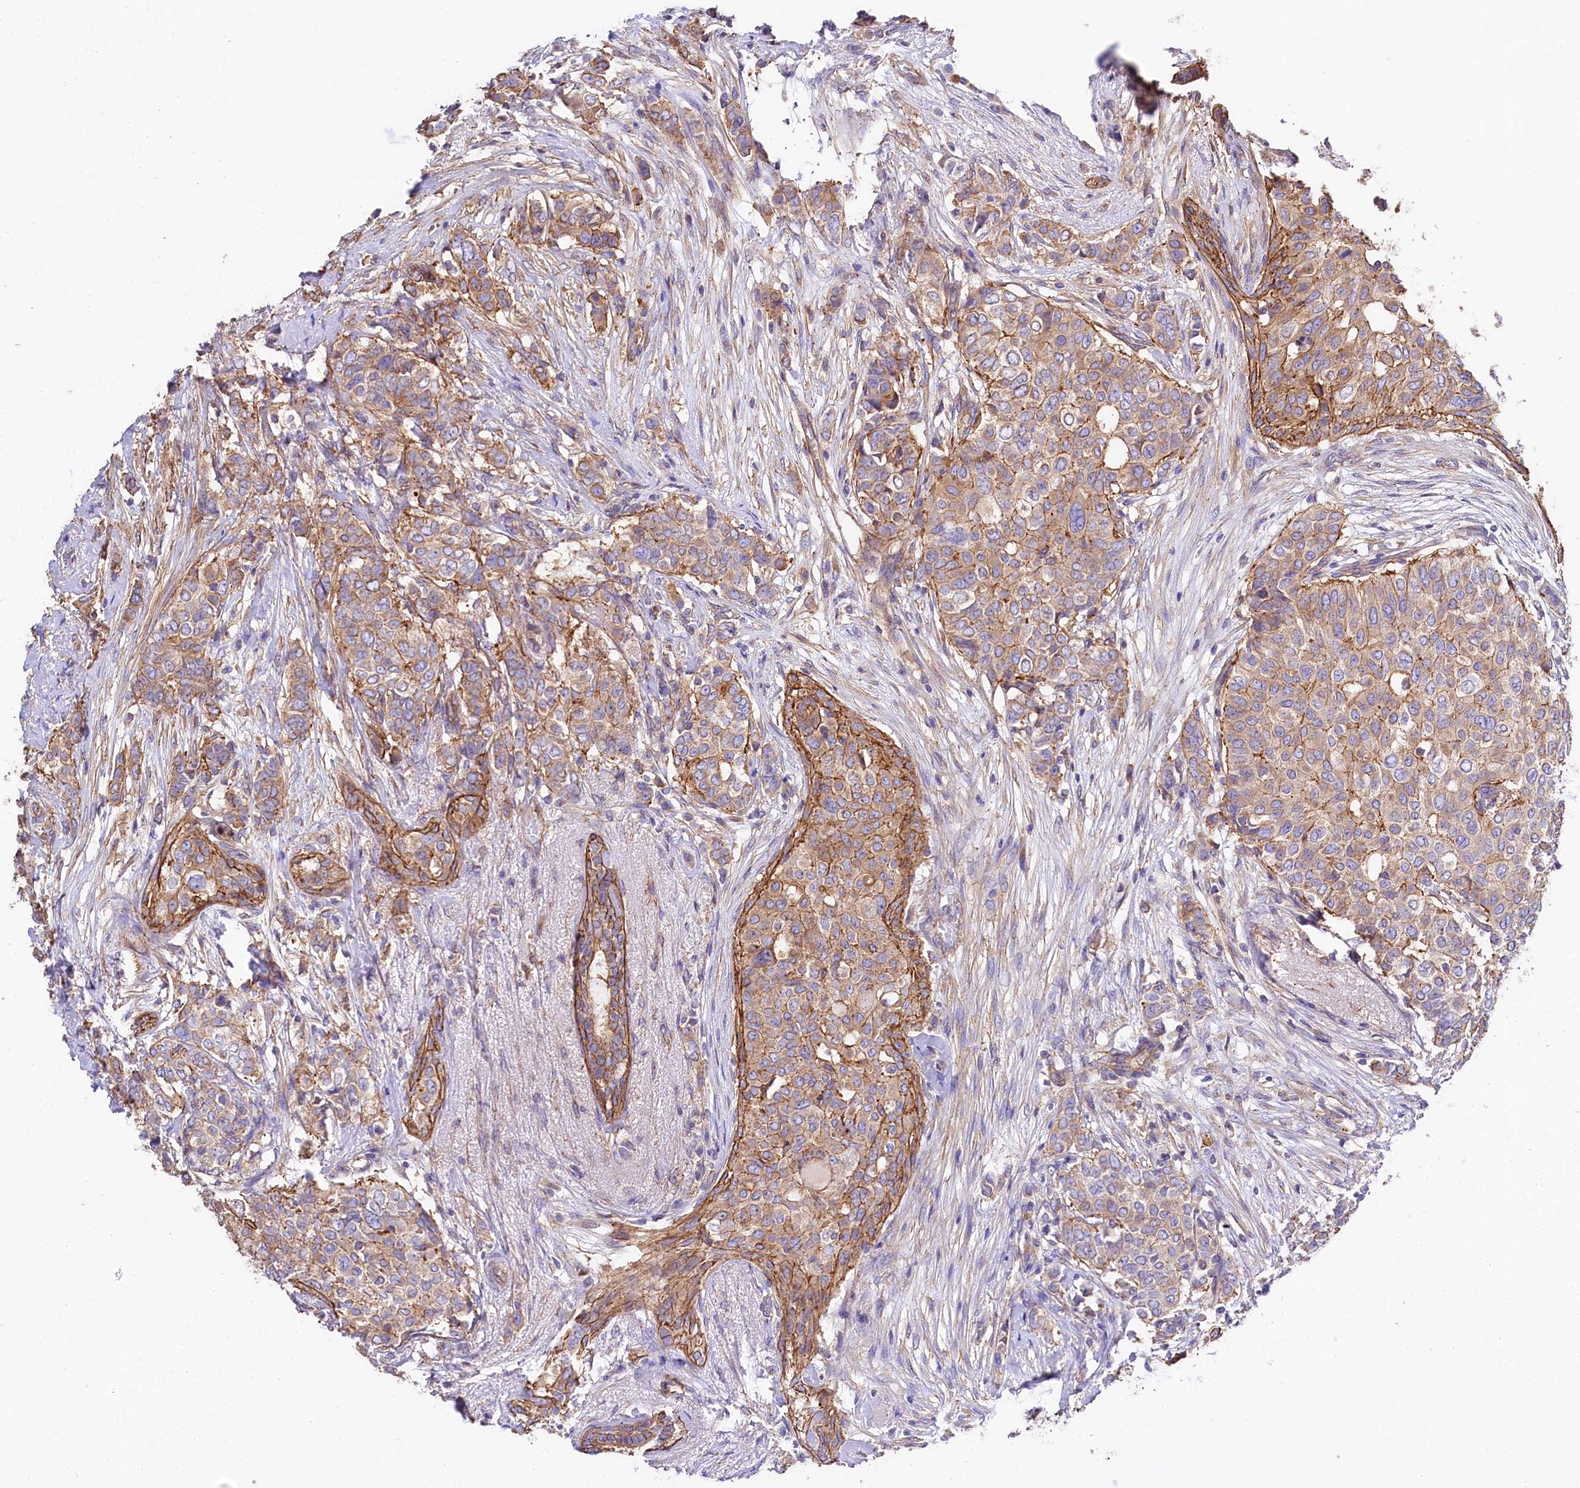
{"staining": {"intensity": "moderate", "quantity": "25%-75%", "location": "cytoplasmic/membranous"}, "tissue": "breast cancer", "cell_type": "Tumor cells", "image_type": "cancer", "snomed": [{"axis": "morphology", "description": "Lobular carcinoma"}, {"axis": "topography", "description": "Breast"}], "caption": "Protein staining of breast cancer (lobular carcinoma) tissue reveals moderate cytoplasmic/membranous staining in about 25%-75% of tumor cells.", "gene": "FCHSD2", "patient": {"sex": "female", "age": 51}}